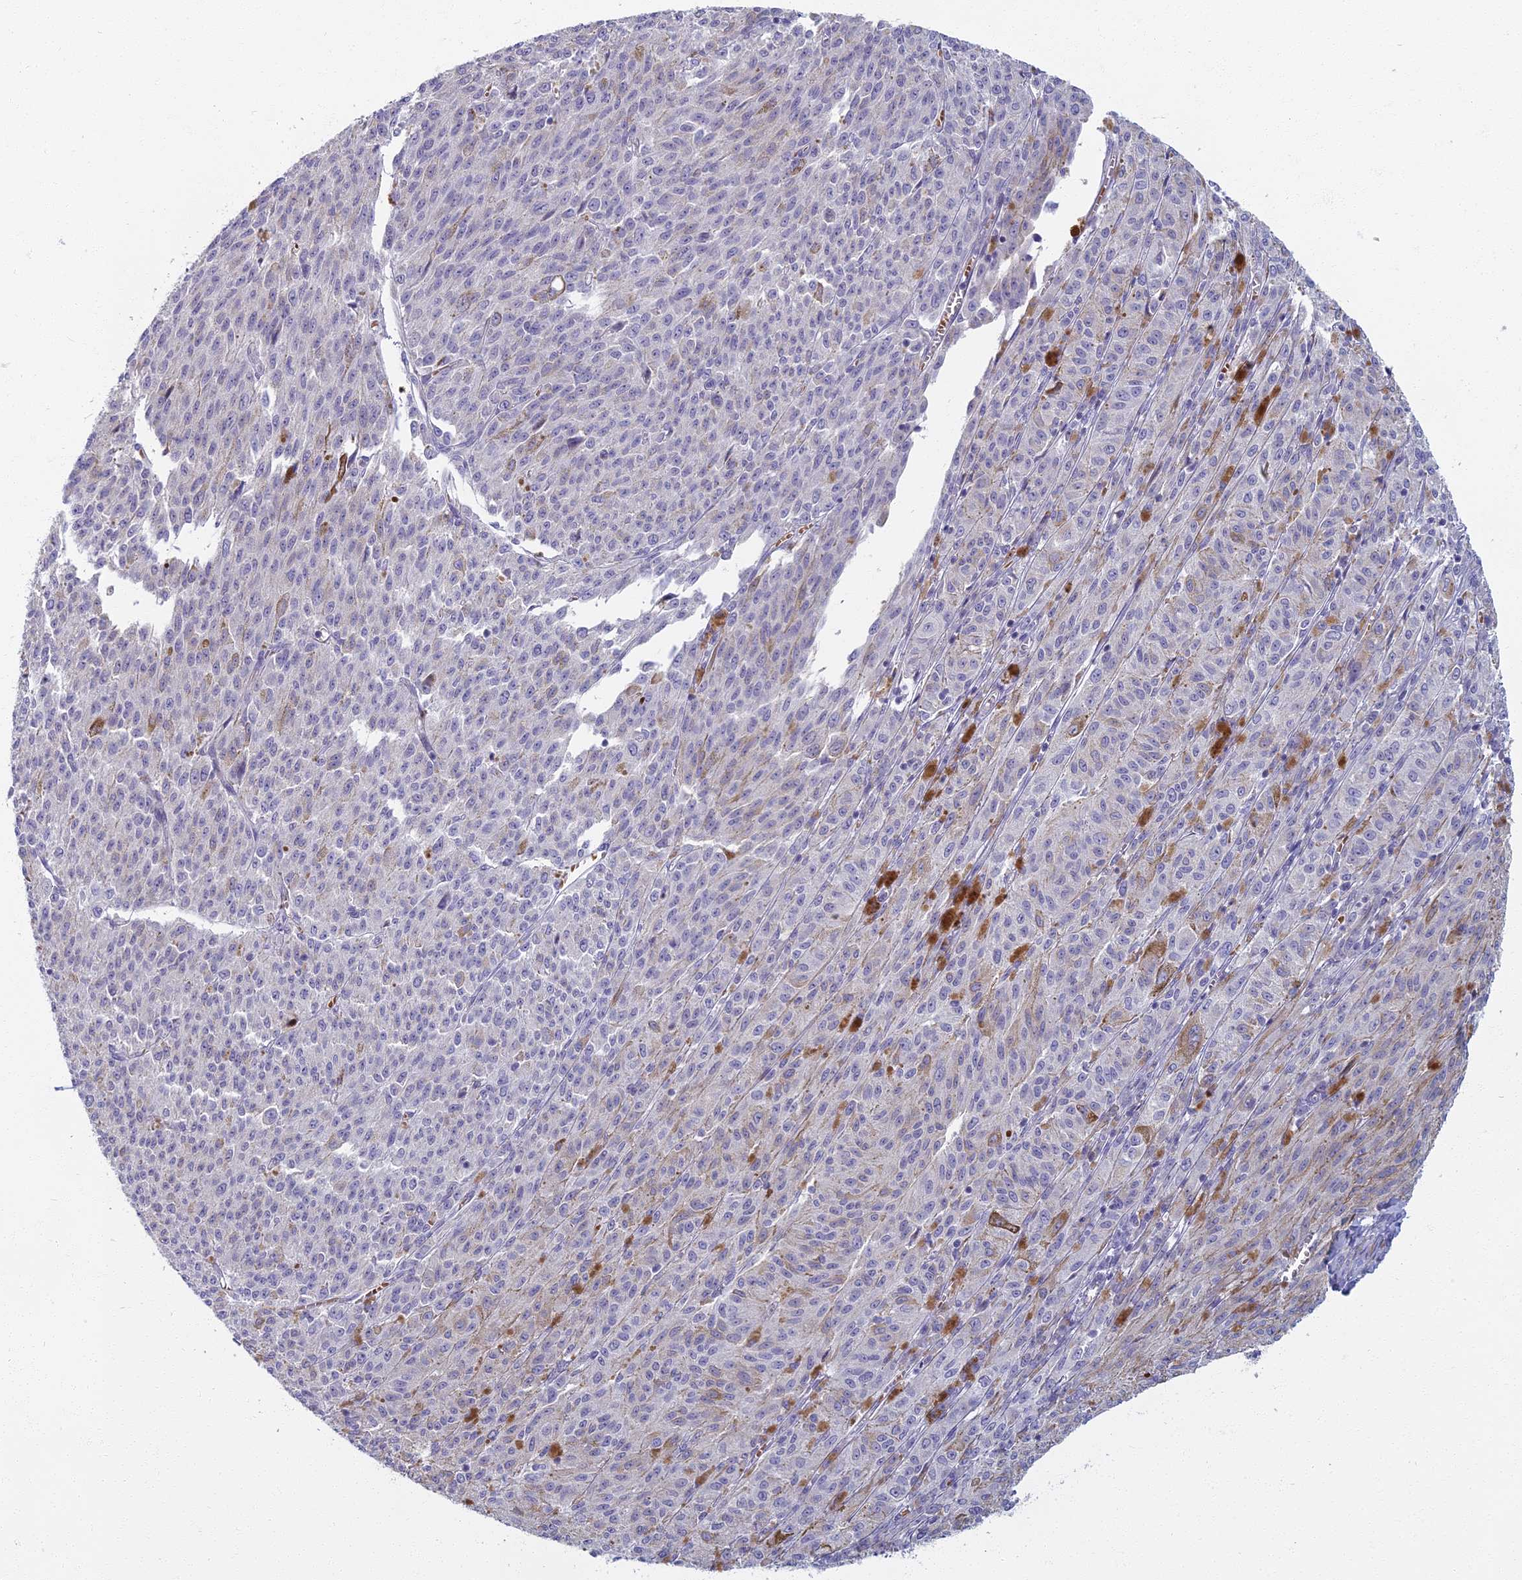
{"staining": {"intensity": "negative", "quantity": "none", "location": "none"}, "tissue": "melanoma", "cell_type": "Tumor cells", "image_type": "cancer", "snomed": [{"axis": "morphology", "description": "Malignant melanoma, NOS"}, {"axis": "topography", "description": "Skin"}], "caption": "A photomicrograph of human malignant melanoma is negative for staining in tumor cells.", "gene": "ARL15", "patient": {"sex": "female", "age": 52}}